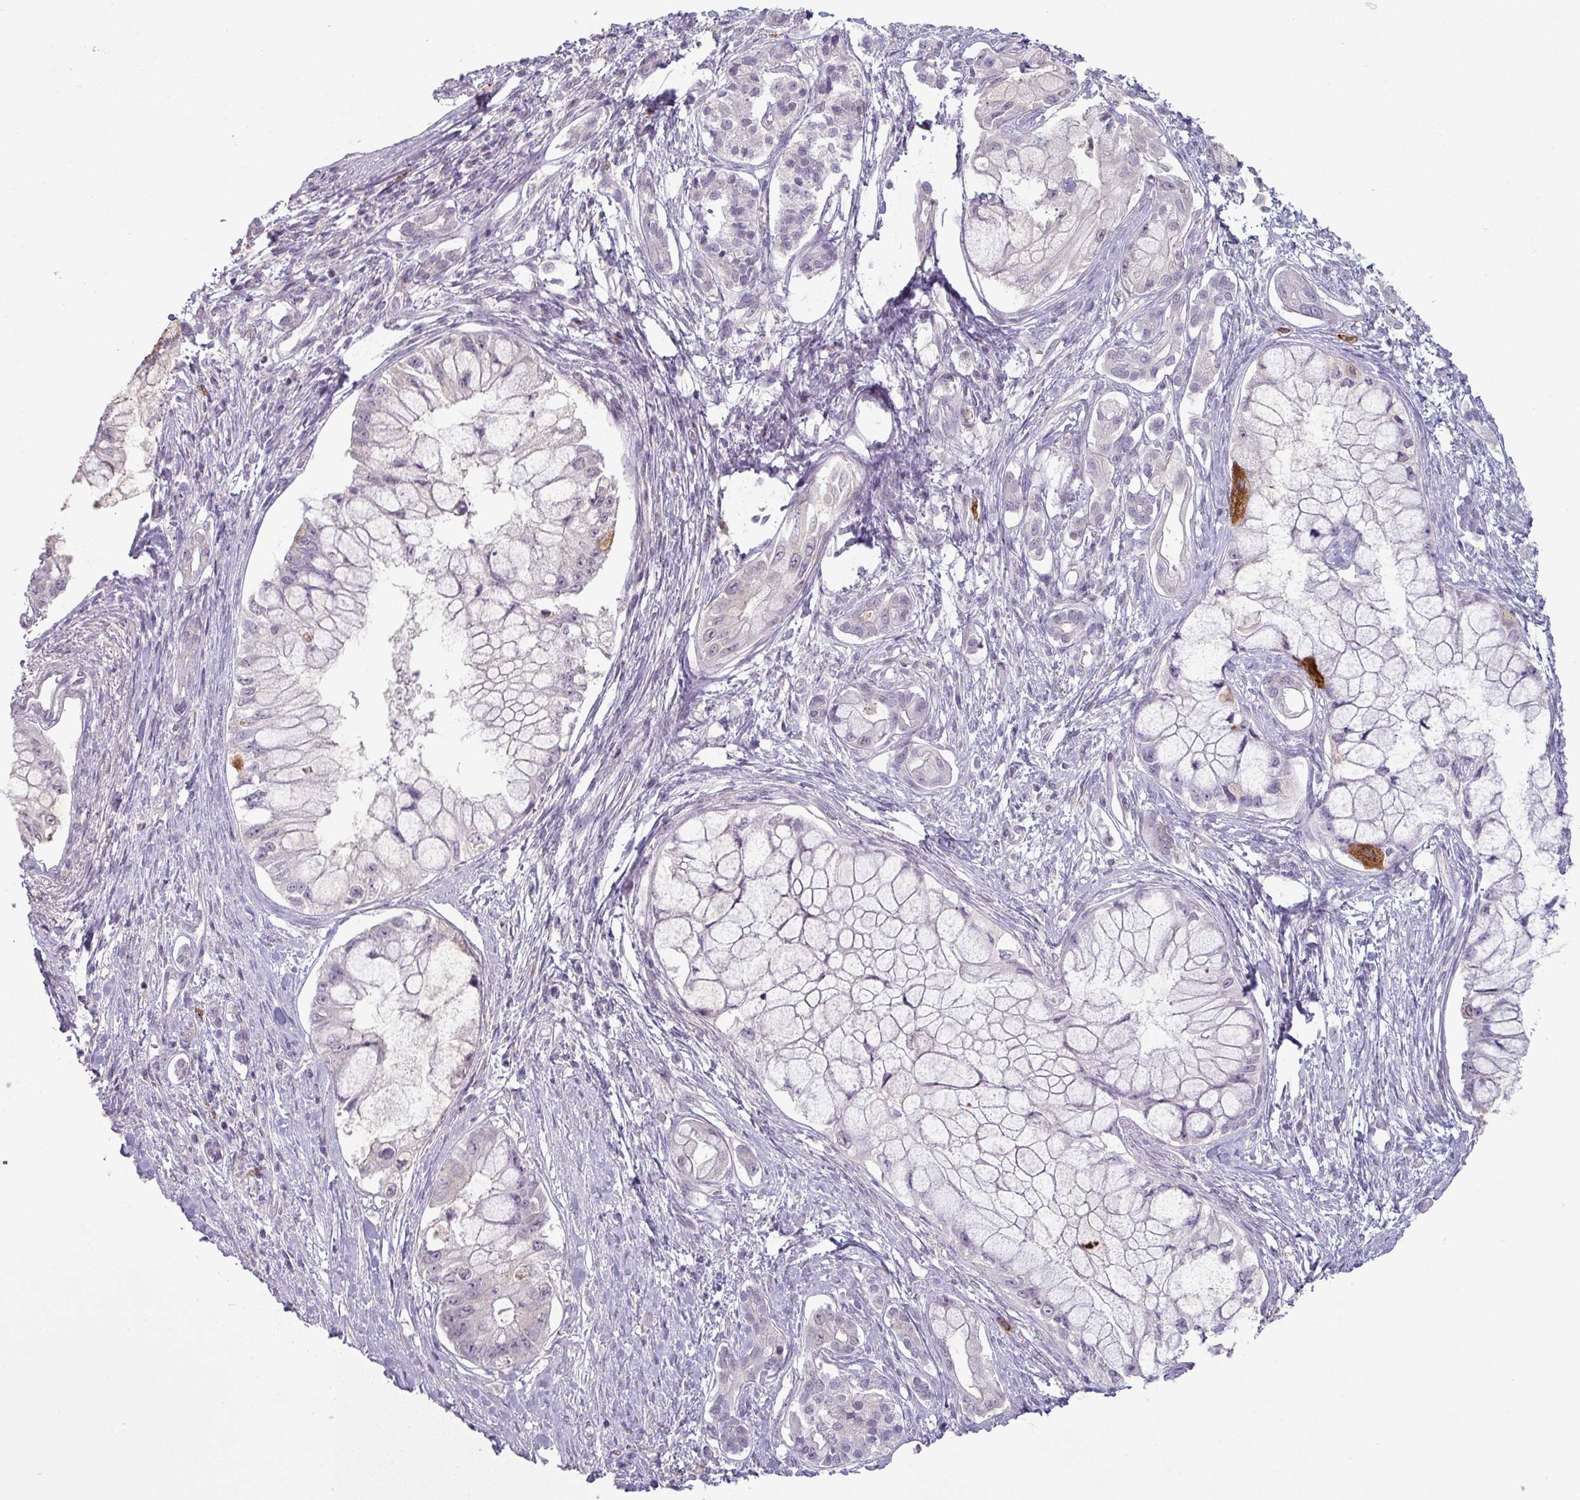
{"staining": {"intensity": "negative", "quantity": "none", "location": "none"}, "tissue": "pancreatic cancer", "cell_type": "Tumor cells", "image_type": "cancer", "snomed": [{"axis": "morphology", "description": "Adenocarcinoma, NOS"}, {"axis": "topography", "description": "Pancreas"}], "caption": "This photomicrograph is of pancreatic cancer stained with immunohistochemistry to label a protein in brown with the nuclei are counter-stained blue. There is no positivity in tumor cells.", "gene": "MAGEC3", "patient": {"sex": "male", "age": 48}}